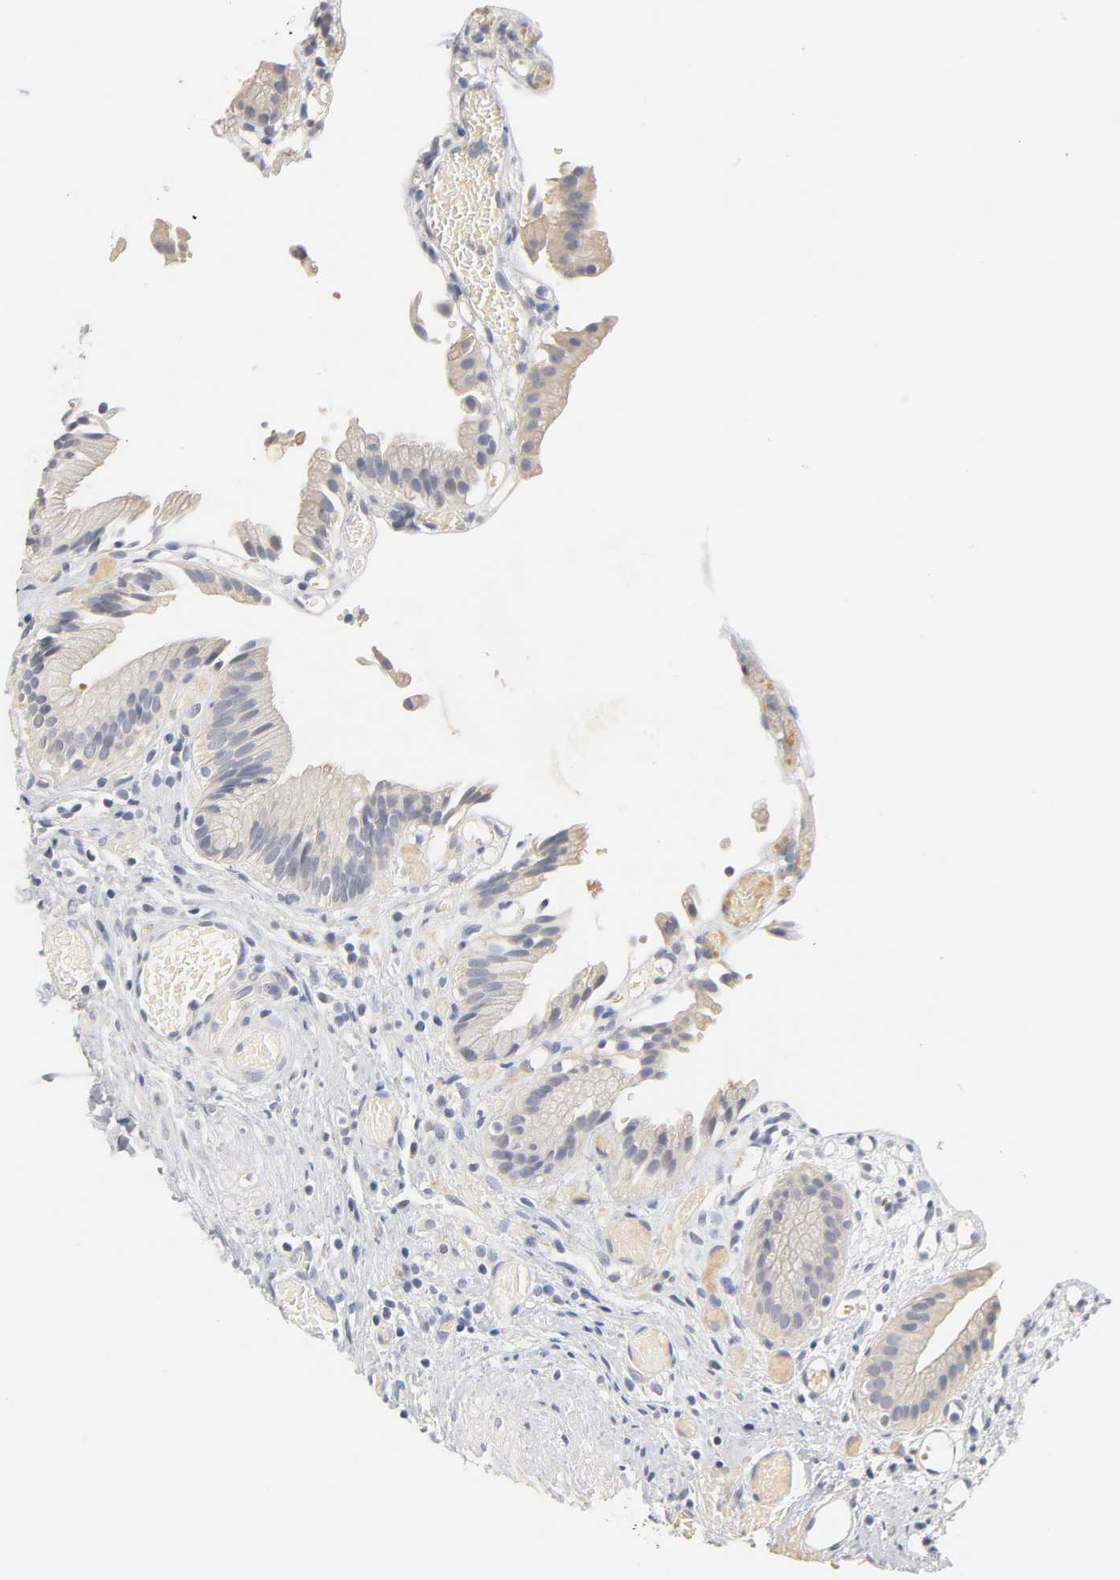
{"staining": {"intensity": "weak", "quantity": "<25%", "location": "cytoplasmic/membranous"}, "tissue": "gallbladder", "cell_type": "Glandular cells", "image_type": "normal", "snomed": [{"axis": "morphology", "description": "Normal tissue, NOS"}, {"axis": "topography", "description": "Gallbladder"}], "caption": "Immunohistochemical staining of normal gallbladder reveals no significant expression in glandular cells. (IHC, brightfield microscopy, high magnification).", "gene": "OVOL1", "patient": {"sex": "male", "age": 65}}